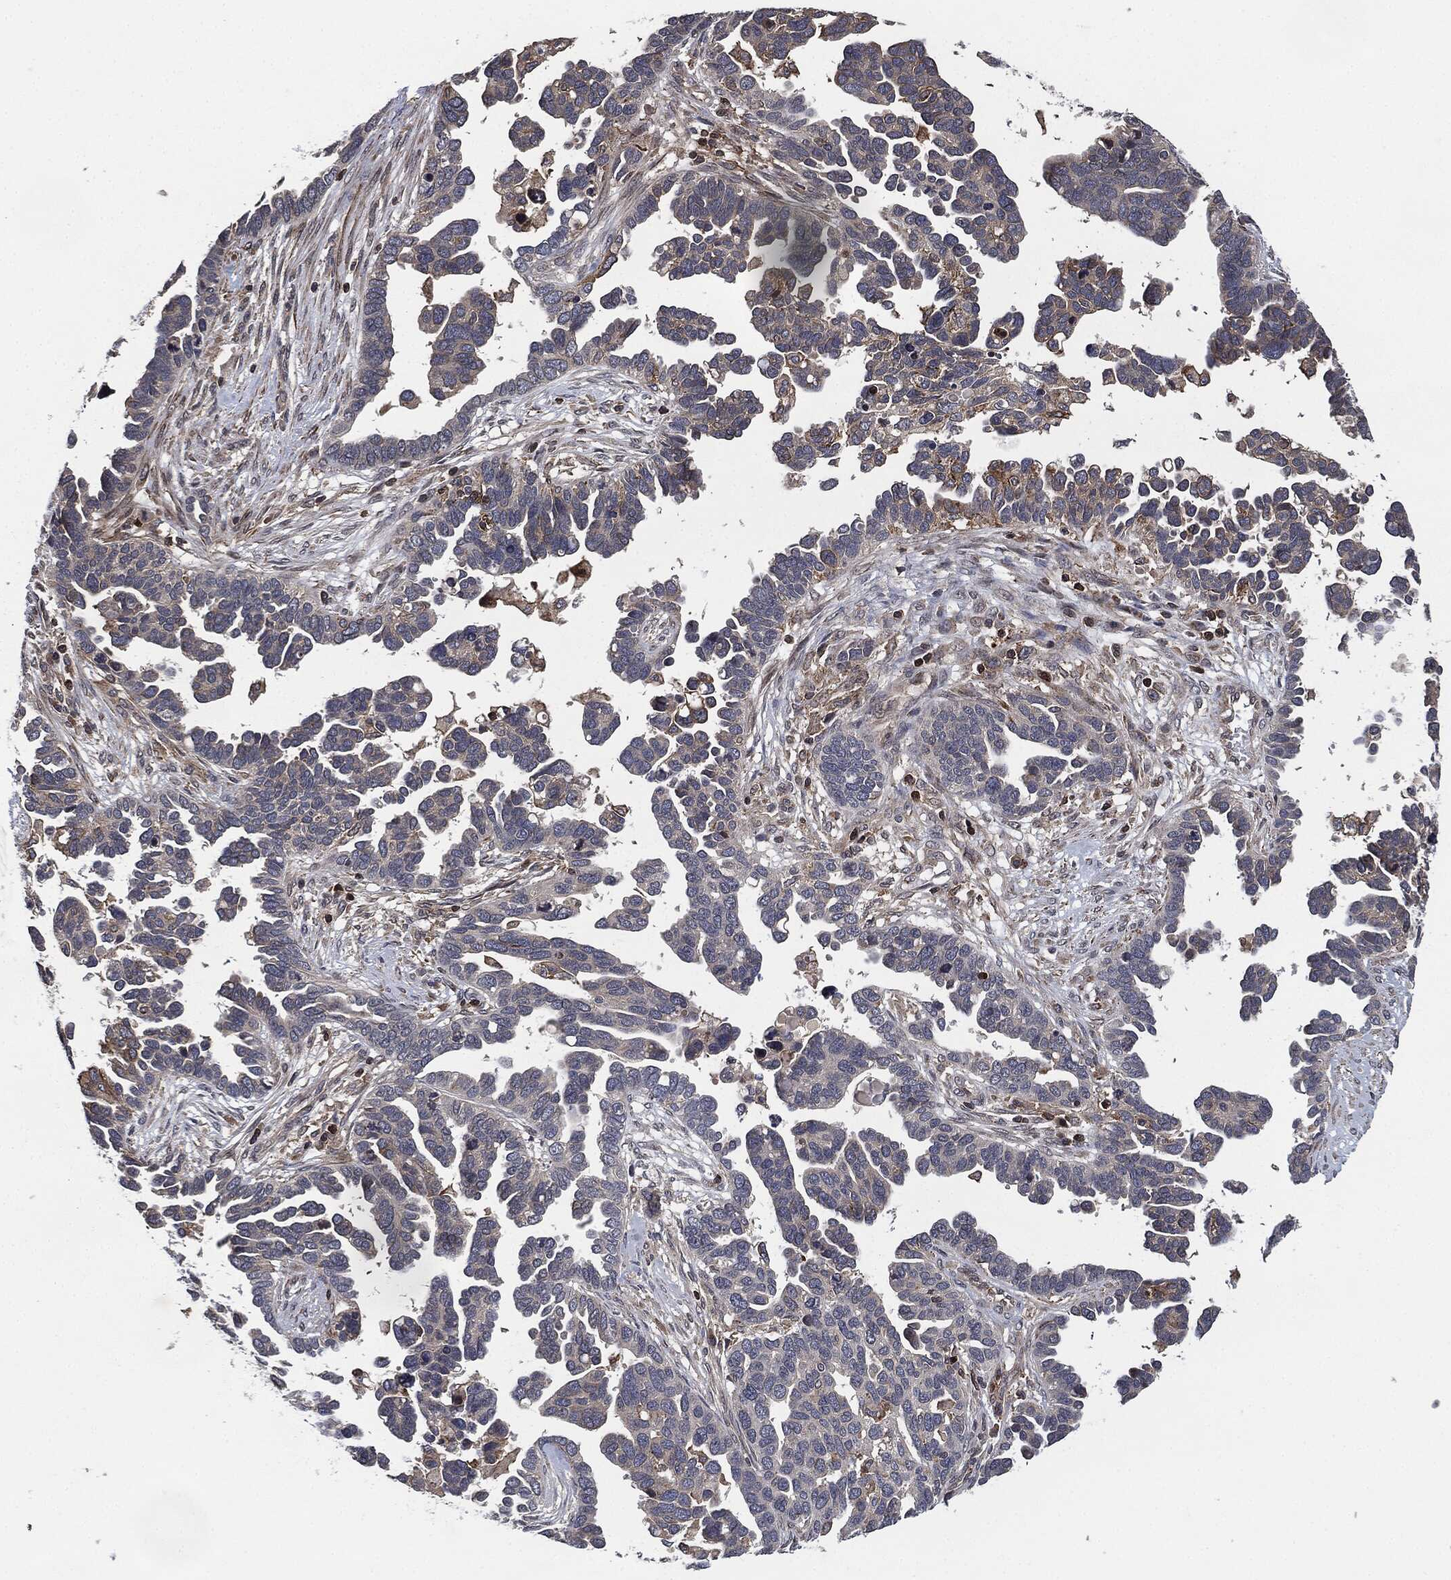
{"staining": {"intensity": "negative", "quantity": "none", "location": "none"}, "tissue": "ovarian cancer", "cell_type": "Tumor cells", "image_type": "cancer", "snomed": [{"axis": "morphology", "description": "Cystadenocarcinoma, serous, NOS"}, {"axis": "topography", "description": "Ovary"}], "caption": "Immunohistochemistry histopathology image of neoplastic tissue: human ovarian cancer (serous cystadenocarcinoma) stained with DAB reveals no significant protein staining in tumor cells.", "gene": "UBR1", "patient": {"sex": "female", "age": 54}}